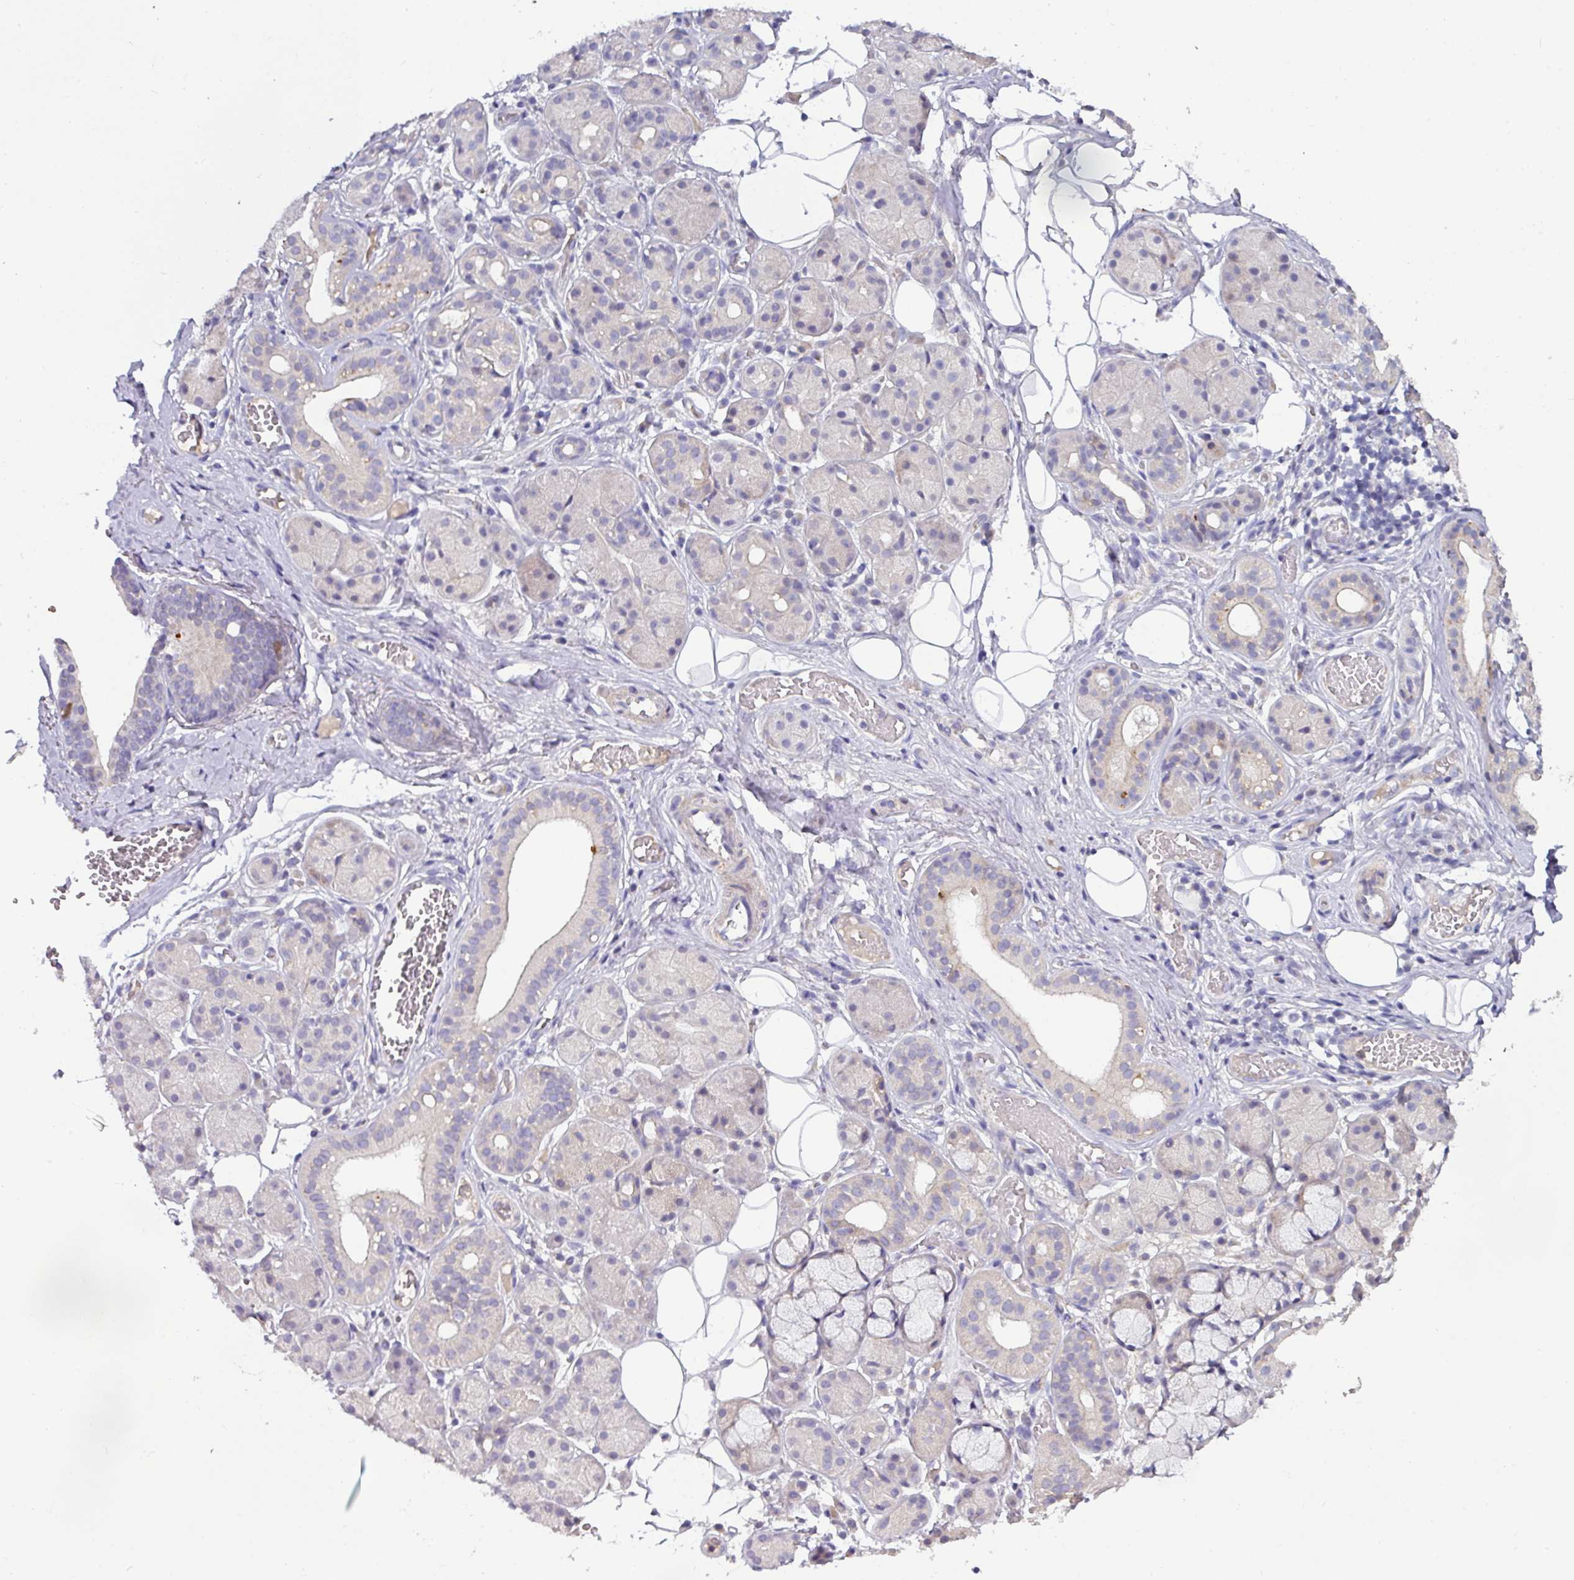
{"staining": {"intensity": "weak", "quantity": "<25%", "location": "cytoplasmic/membranous"}, "tissue": "salivary gland", "cell_type": "Glandular cells", "image_type": "normal", "snomed": [{"axis": "morphology", "description": "Squamous cell carcinoma, NOS"}, {"axis": "topography", "description": "Skin"}, {"axis": "topography", "description": "Head-Neck"}], "caption": "Glandular cells show no significant positivity in benign salivary gland. The staining was performed using DAB (3,3'-diaminobenzidine) to visualize the protein expression in brown, while the nuclei were stained in blue with hematoxylin (Magnification: 20x).", "gene": "AEBP2", "patient": {"sex": "male", "age": 80}}